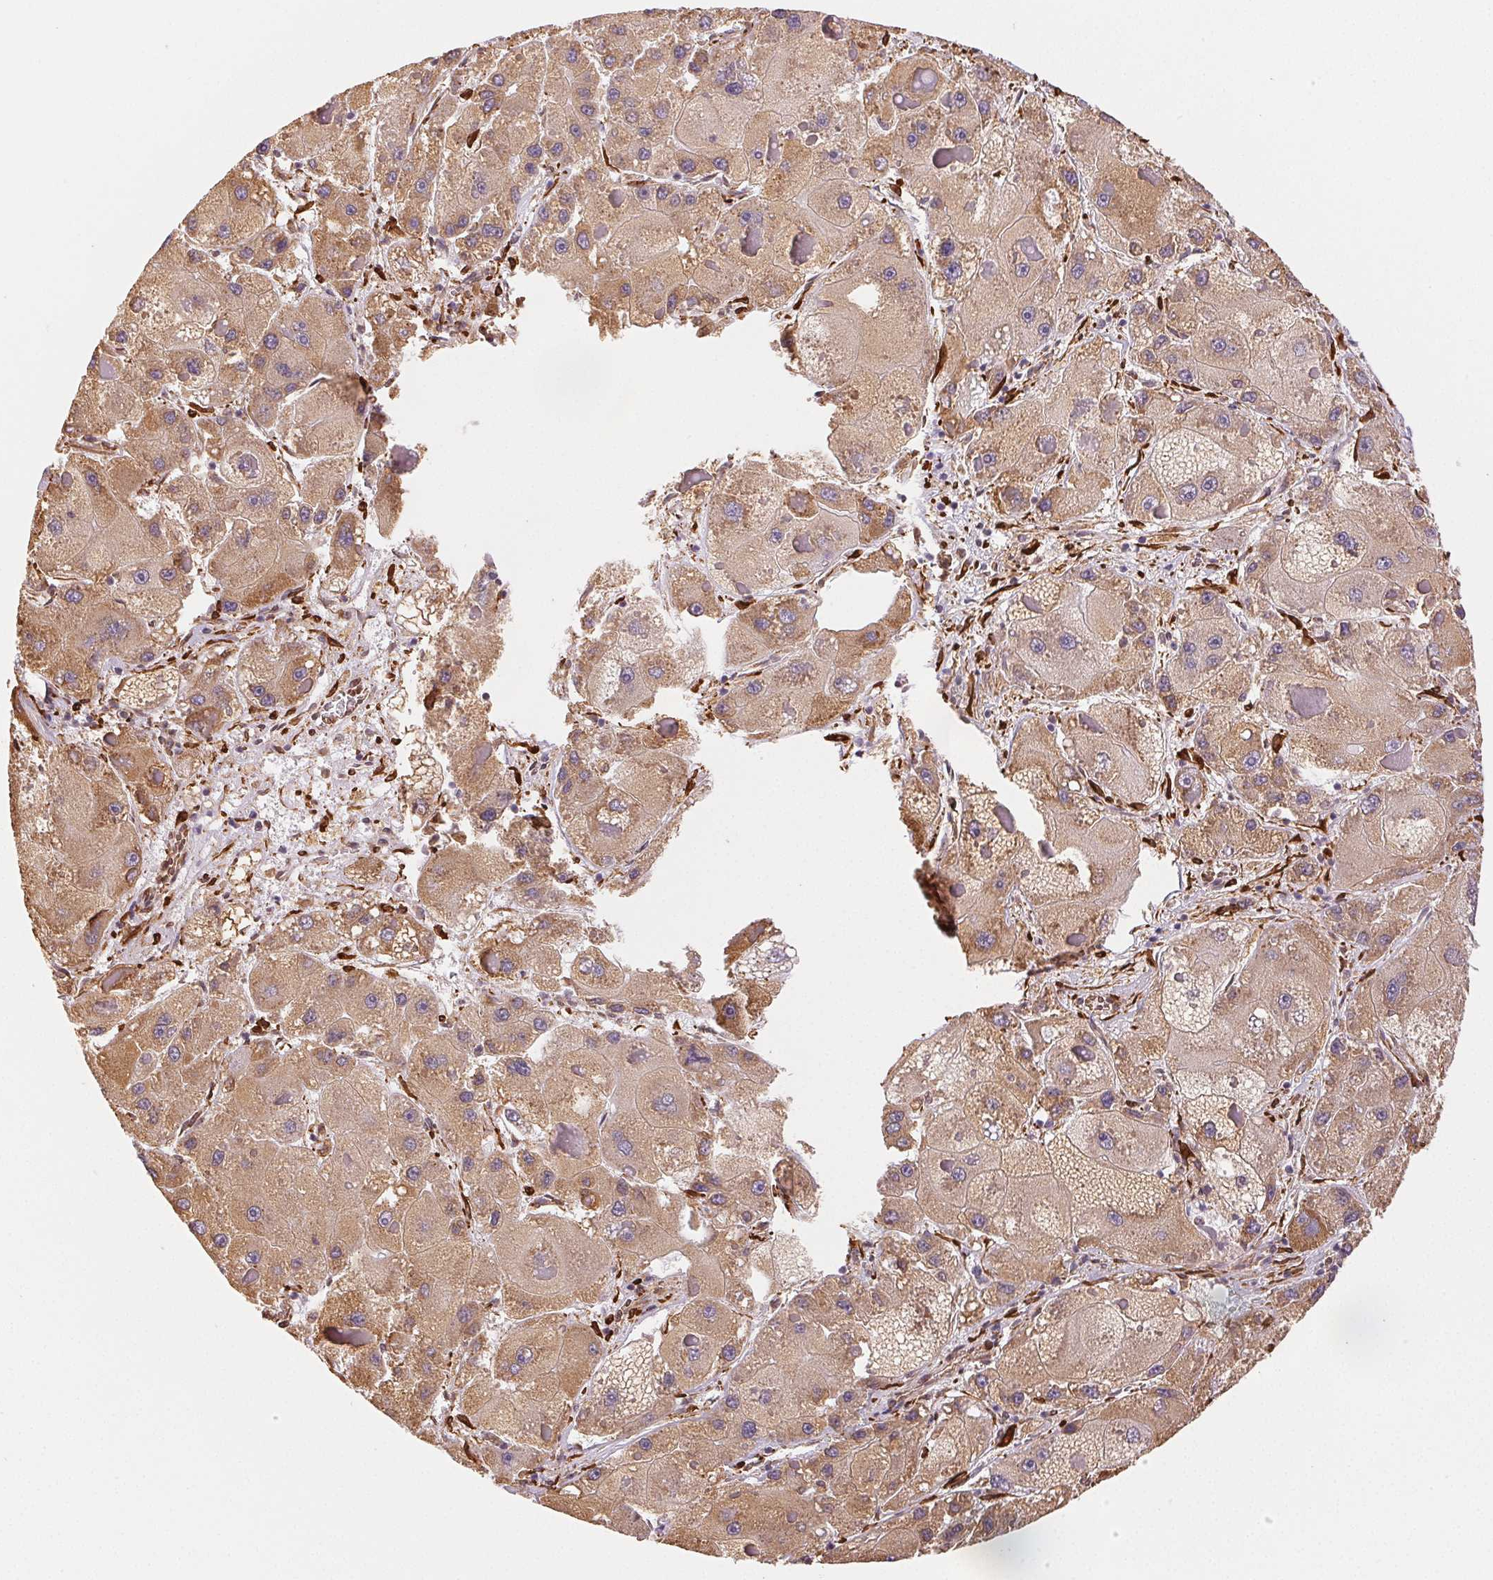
{"staining": {"intensity": "moderate", "quantity": ">75%", "location": "cytoplasmic/membranous"}, "tissue": "liver cancer", "cell_type": "Tumor cells", "image_type": "cancer", "snomed": [{"axis": "morphology", "description": "Carcinoma, Hepatocellular, NOS"}, {"axis": "topography", "description": "Liver"}], "caption": "Protein analysis of liver cancer tissue reveals moderate cytoplasmic/membranous positivity in about >75% of tumor cells.", "gene": "RCN3", "patient": {"sex": "female", "age": 73}}